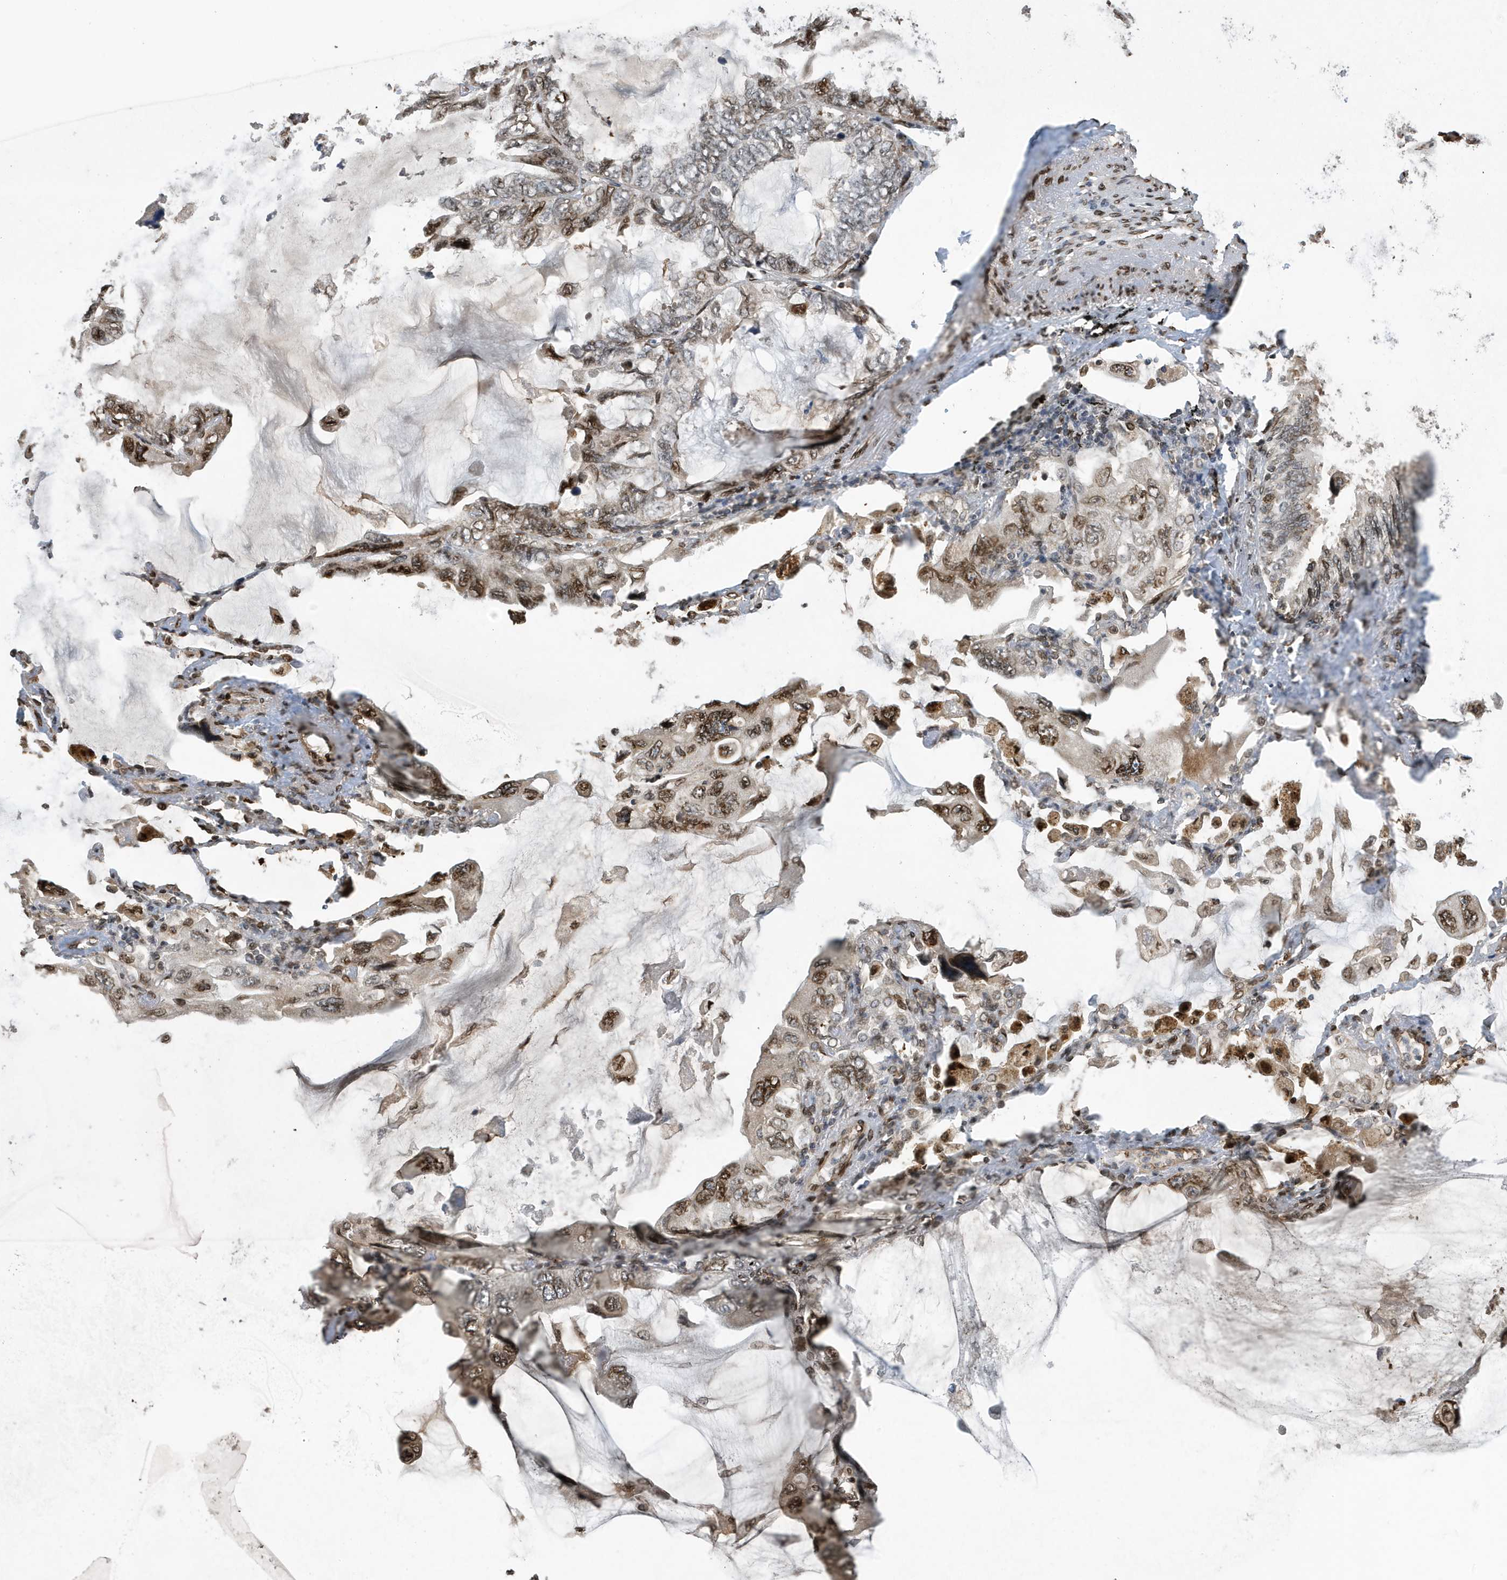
{"staining": {"intensity": "moderate", "quantity": ">75%", "location": "nuclear"}, "tissue": "lung cancer", "cell_type": "Tumor cells", "image_type": "cancer", "snomed": [{"axis": "morphology", "description": "Squamous cell carcinoma, NOS"}, {"axis": "topography", "description": "Lung"}], "caption": "This photomicrograph exhibits IHC staining of lung cancer (squamous cell carcinoma), with medium moderate nuclear staining in about >75% of tumor cells.", "gene": "DUSP18", "patient": {"sex": "female", "age": 73}}